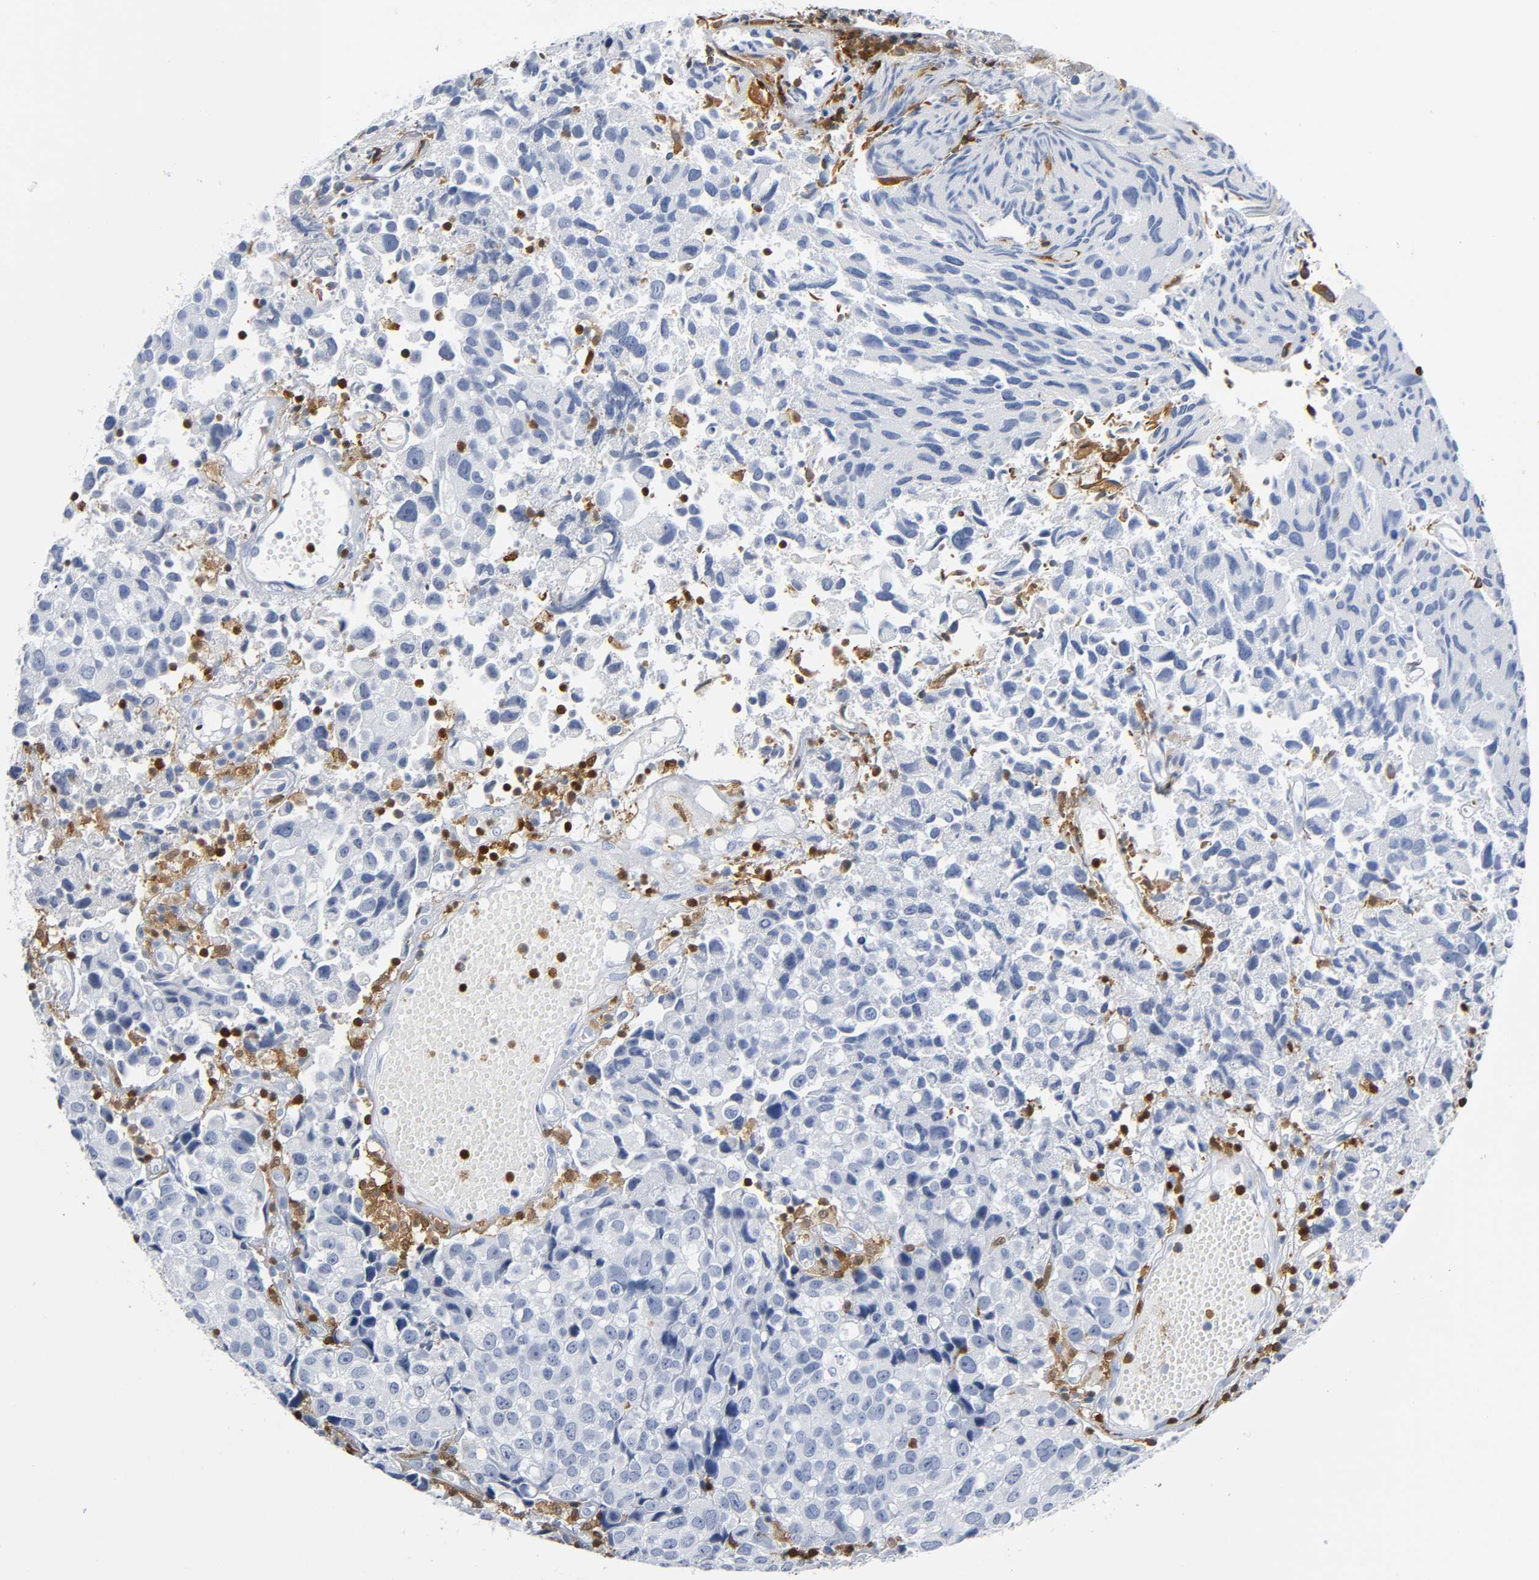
{"staining": {"intensity": "negative", "quantity": "none", "location": "none"}, "tissue": "urothelial cancer", "cell_type": "Tumor cells", "image_type": "cancer", "snomed": [{"axis": "morphology", "description": "Urothelial carcinoma, High grade"}, {"axis": "topography", "description": "Urinary bladder"}], "caption": "Urothelial cancer stained for a protein using immunohistochemistry (IHC) shows no staining tumor cells.", "gene": "DOK2", "patient": {"sex": "female", "age": 75}}